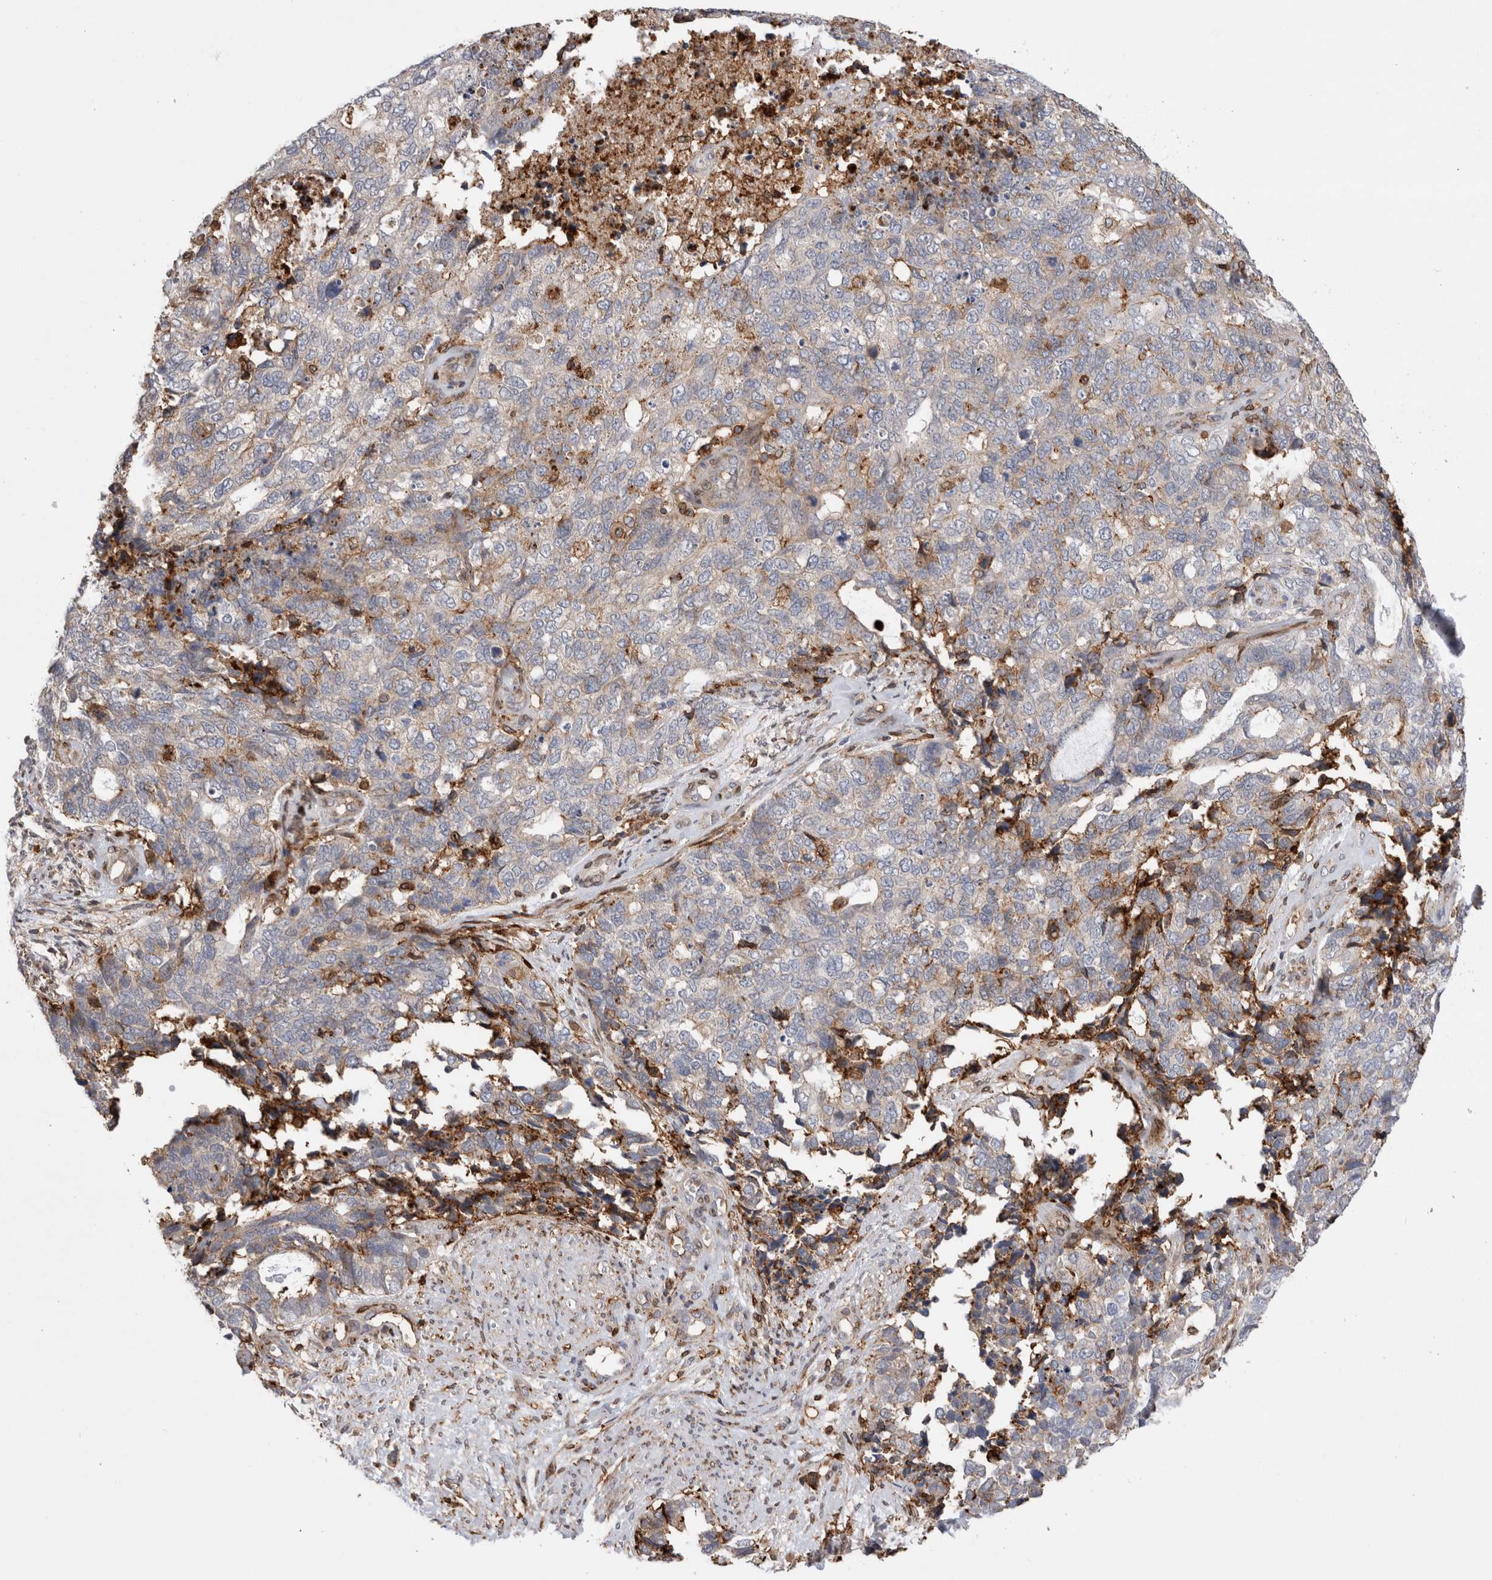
{"staining": {"intensity": "weak", "quantity": "25%-75%", "location": "cytoplasmic/membranous"}, "tissue": "cervical cancer", "cell_type": "Tumor cells", "image_type": "cancer", "snomed": [{"axis": "morphology", "description": "Squamous cell carcinoma, NOS"}, {"axis": "topography", "description": "Cervix"}], "caption": "Protein expression analysis of cervical squamous cell carcinoma shows weak cytoplasmic/membranous positivity in about 25%-75% of tumor cells.", "gene": "CCDC88B", "patient": {"sex": "female", "age": 63}}